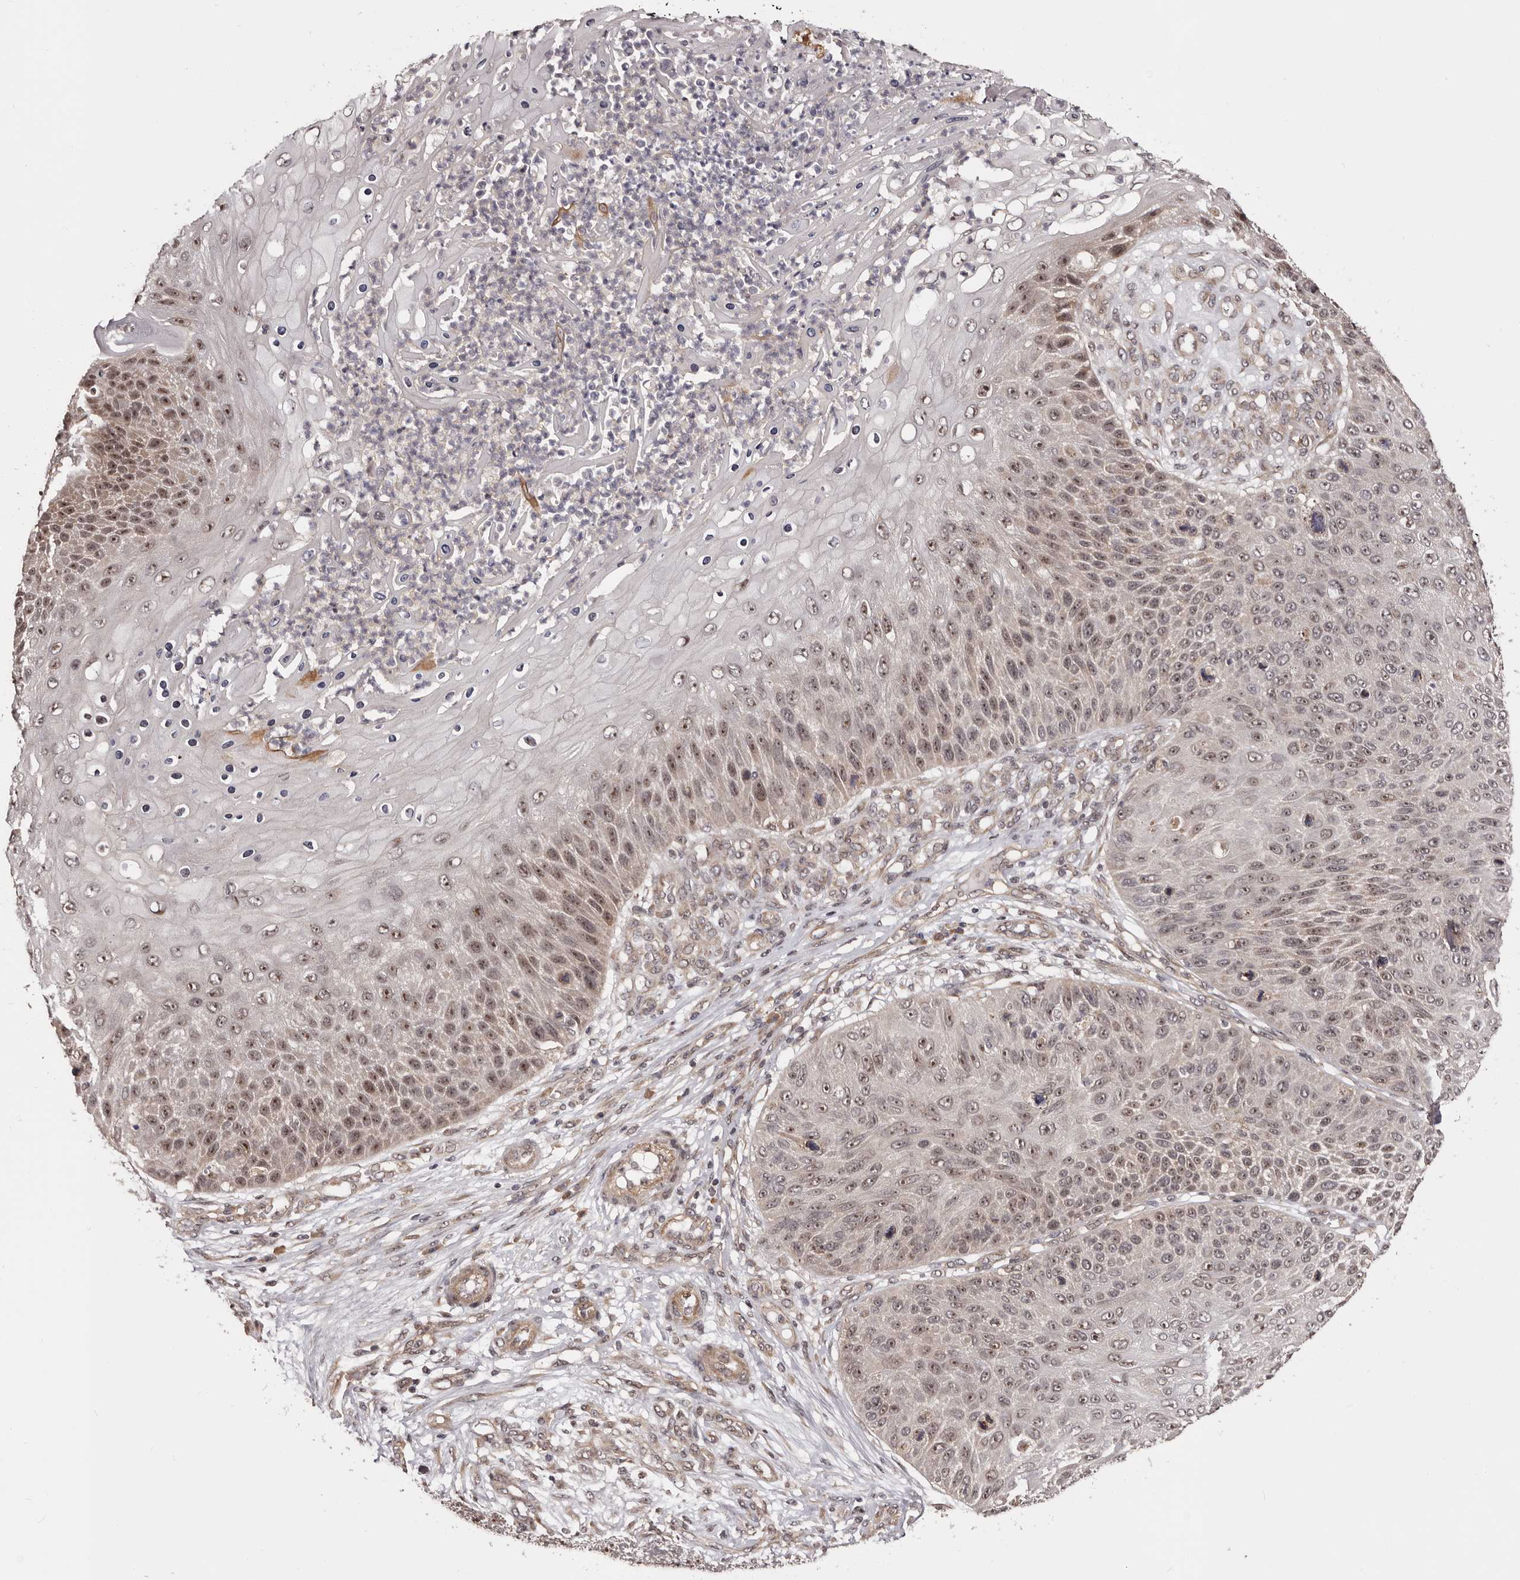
{"staining": {"intensity": "moderate", "quantity": ">75%", "location": "nuclear"}, "tissue": "skin cancer", "cell_type": "Tumor cells", "image_type": "cancer", "snomed": [{"axis": "morphology", "description": "Squamous cell carcinoma, NOS"}, {"axis": "topography", "description": "Skin"}], "caption": "This is an image of immunohistochemistry staining of squamous cell carcinoma (skin), which shows moderate expression in the nuclear of tumor cells.", "gene": "NOL12", "patient": {"sex": "female", "age": 88}}